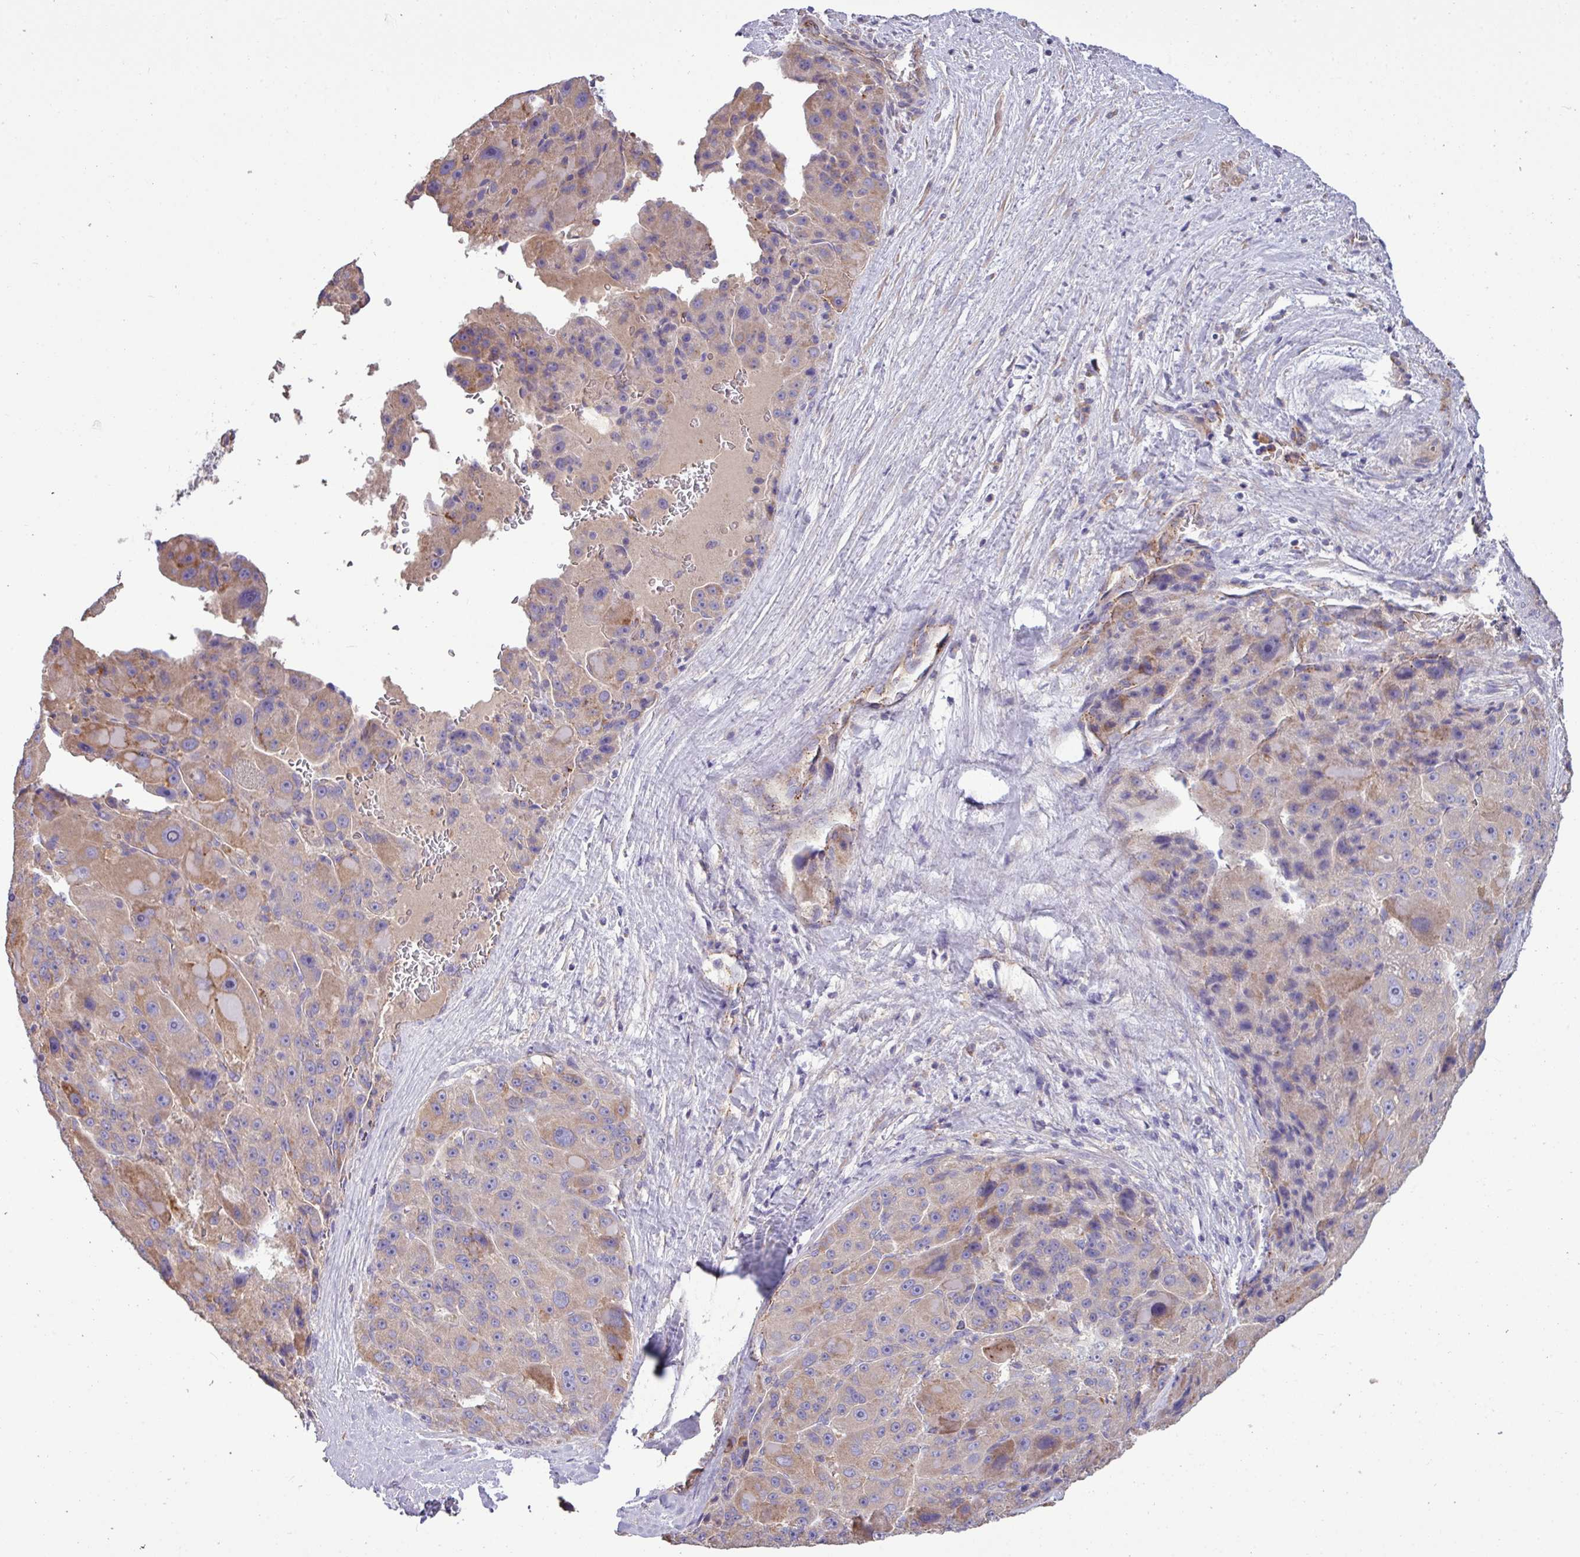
{"staining": {"intensity": "weak", "quantity": ">75%", "location": "cytoplasmic/membranous"}, "tissue": "liver cancer", "cell_type": "Tumor cells", "image_type": "cancer", "snomed": [{"axis": "morphology", "description": "Carcinoma, Hepatocellular, NOS"}, {"axis": "topography", "description": "Liver"}], "caption": "The image reveals a brown stain indicating the presence of a protein in the cytoplasmic/membranous of tumor cells in hepatocellular carcinoma (liver).", "gene": "PPM1J", "patient": {"sex": "male", "age": 76}}